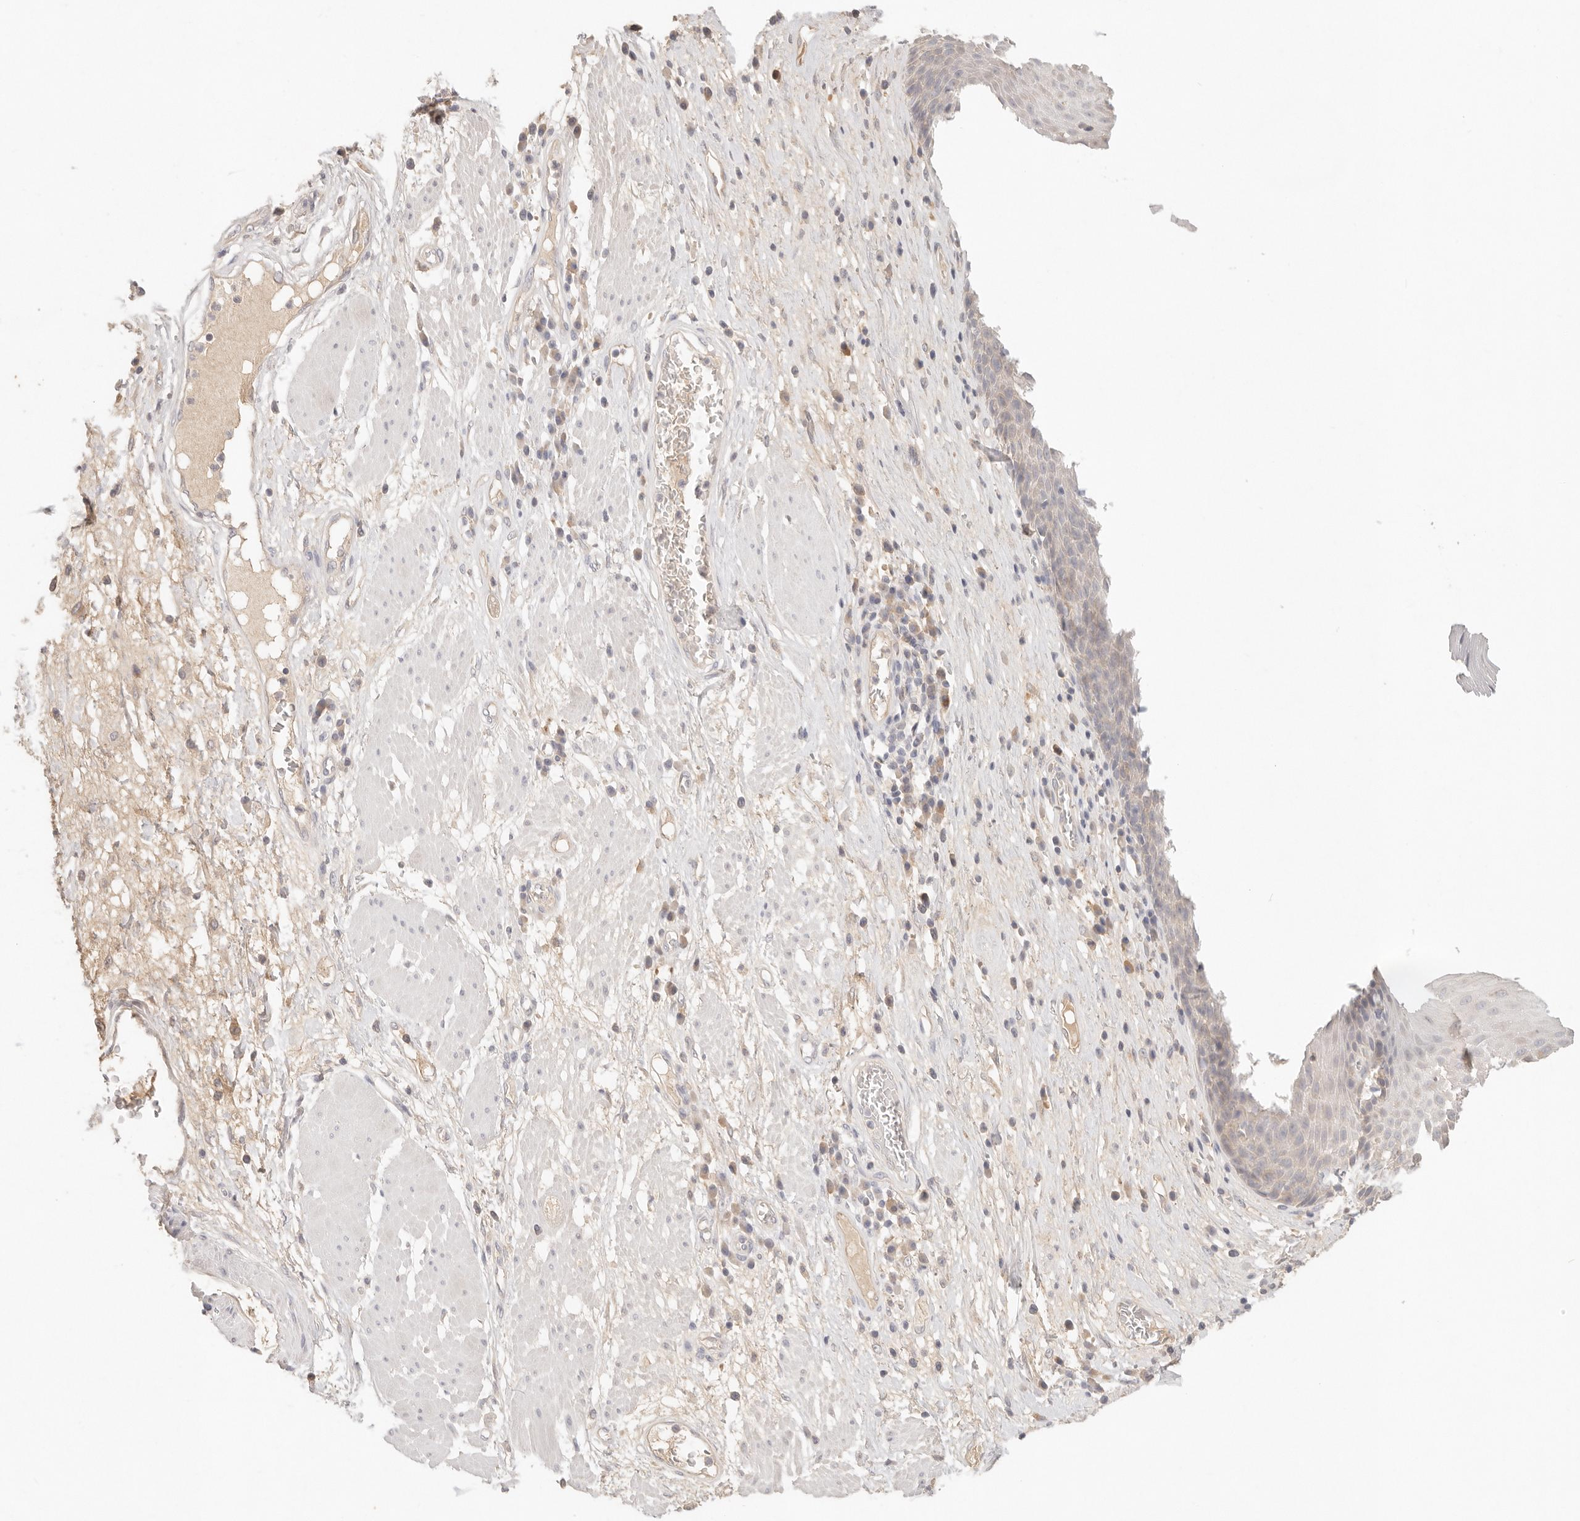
{"staining": {"intensity": "weak", "quantity": "<25%", "location": "cytoplasmic/membranous"}, "tissue": "esophagus", "cell_type": "Squamous epithelial cells", "image_type": "normal", "snomed": [{"axis": "morphology", "description": "Normal tissue, NOS"}, {"axis": "morphology", "description": "Adenocarcinoma, NOS"}, {"axis": "topography", "description": "Esophagus"}], "caption": "Immunohistochemical staining of benign human esophagus exhibits no significant positivity in squamous epithelial cells. (Brightfield microscopy of DAB (3,3'-diaminobenzidine) immunohistochemistry (IHC) at high magnification).", "gene": "SPHK1", "patient": {"sex": "male", "age": 62}}